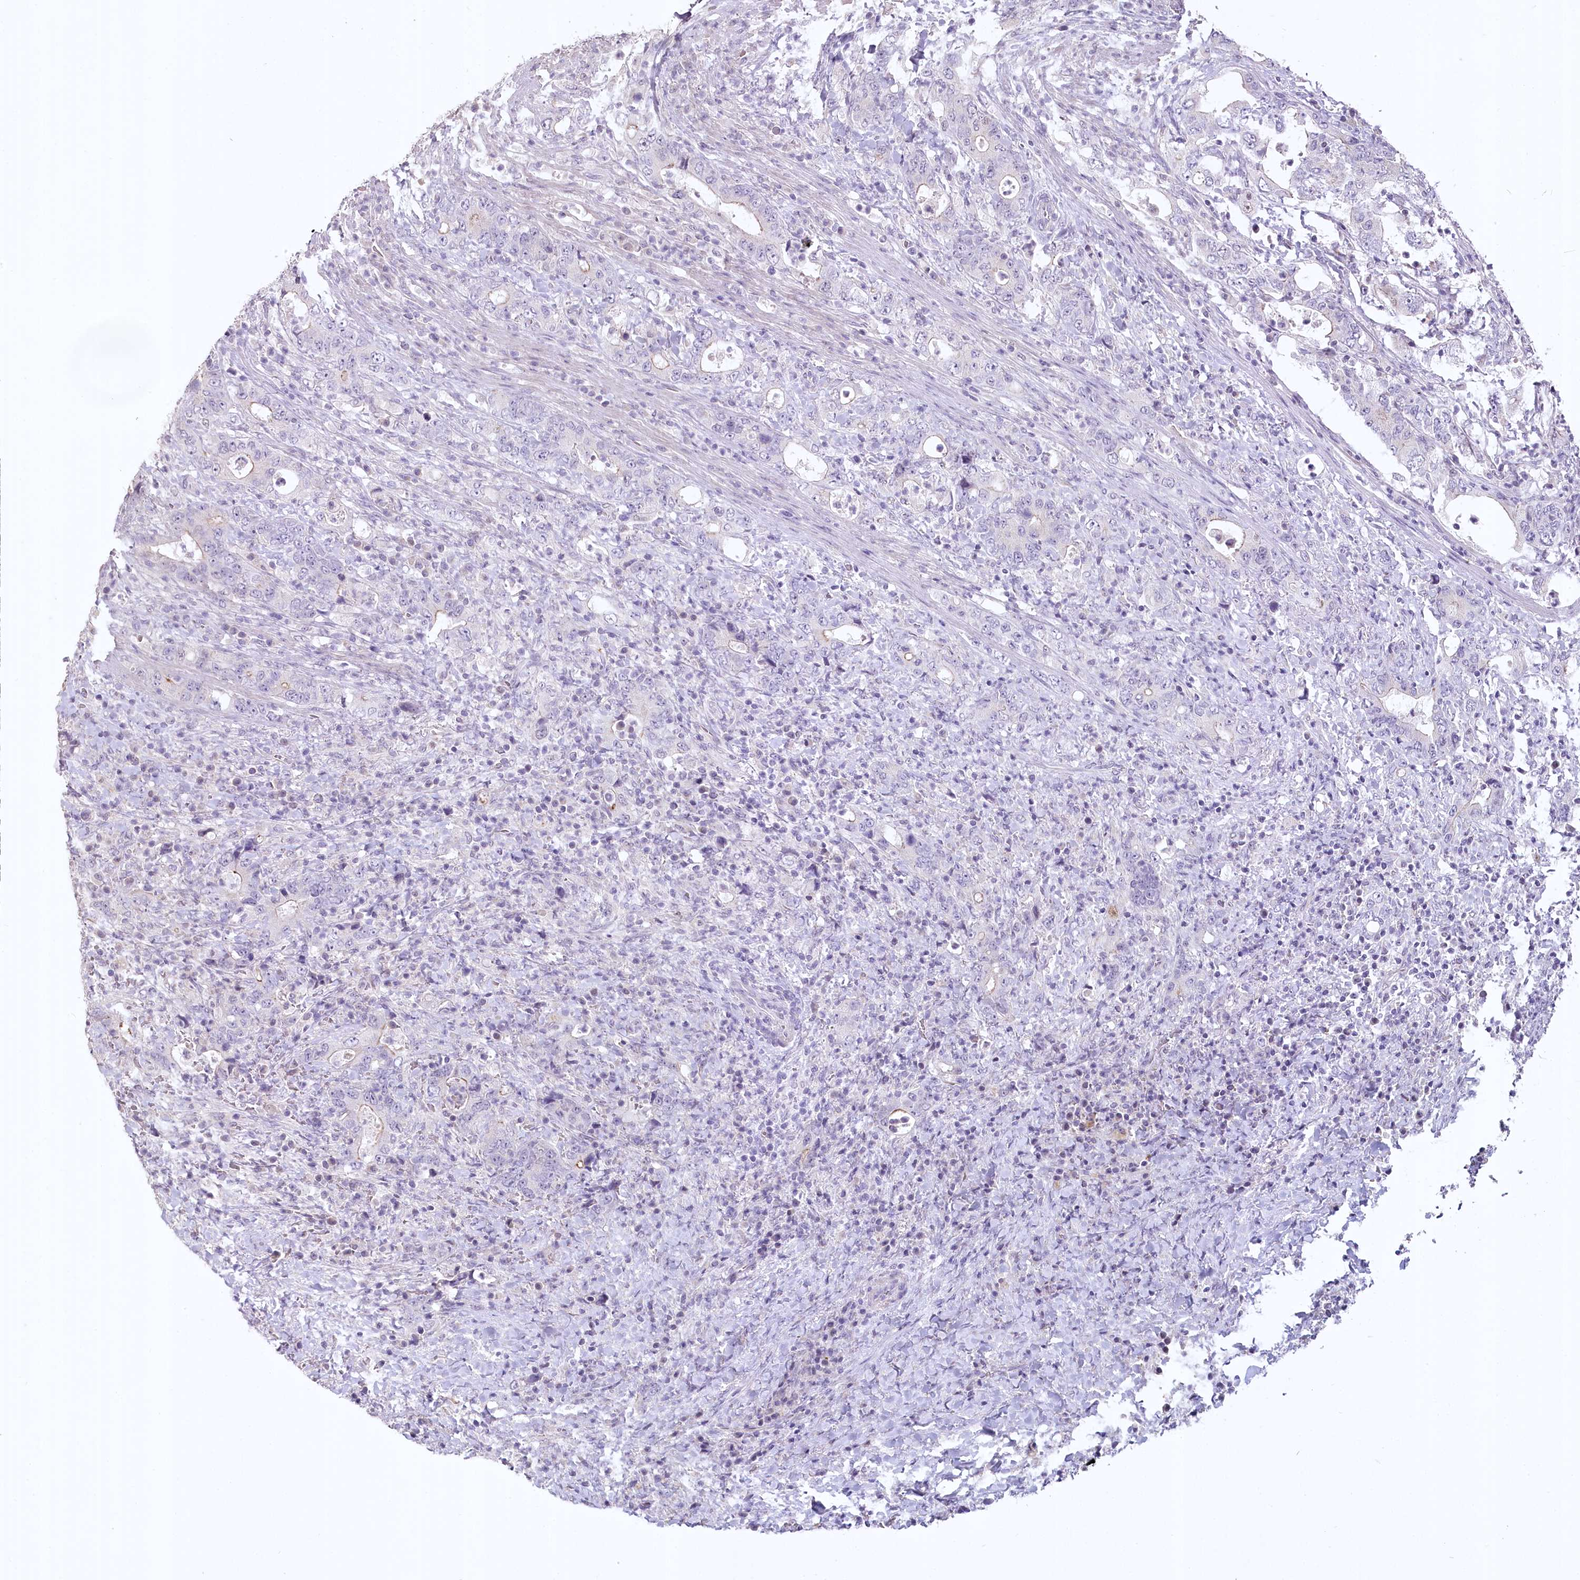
{"staining": {"intensity": "weak", "quantity": "<25%", "location": "cytoplasmic/membranous"}, "tissue": "colorectal cancer", "cell_type": "Tumor cells", "image_type": "cancer", "snomed": [{"axis": "morphology", "description": "Adenocarcinoma, NOS"}, {"axis": "topography", "description": "Colon"}], "caption": "Tumor cells are negative for protein expression in human colorectal adenocarcinoma. The staining is performed using DAB (3,3'-diaminobenzidine) brown chromogen with nuclei counter-stained in using hematoxylin.", "gene": "USP11", "patient": {"sex": "female", "age": 75}}